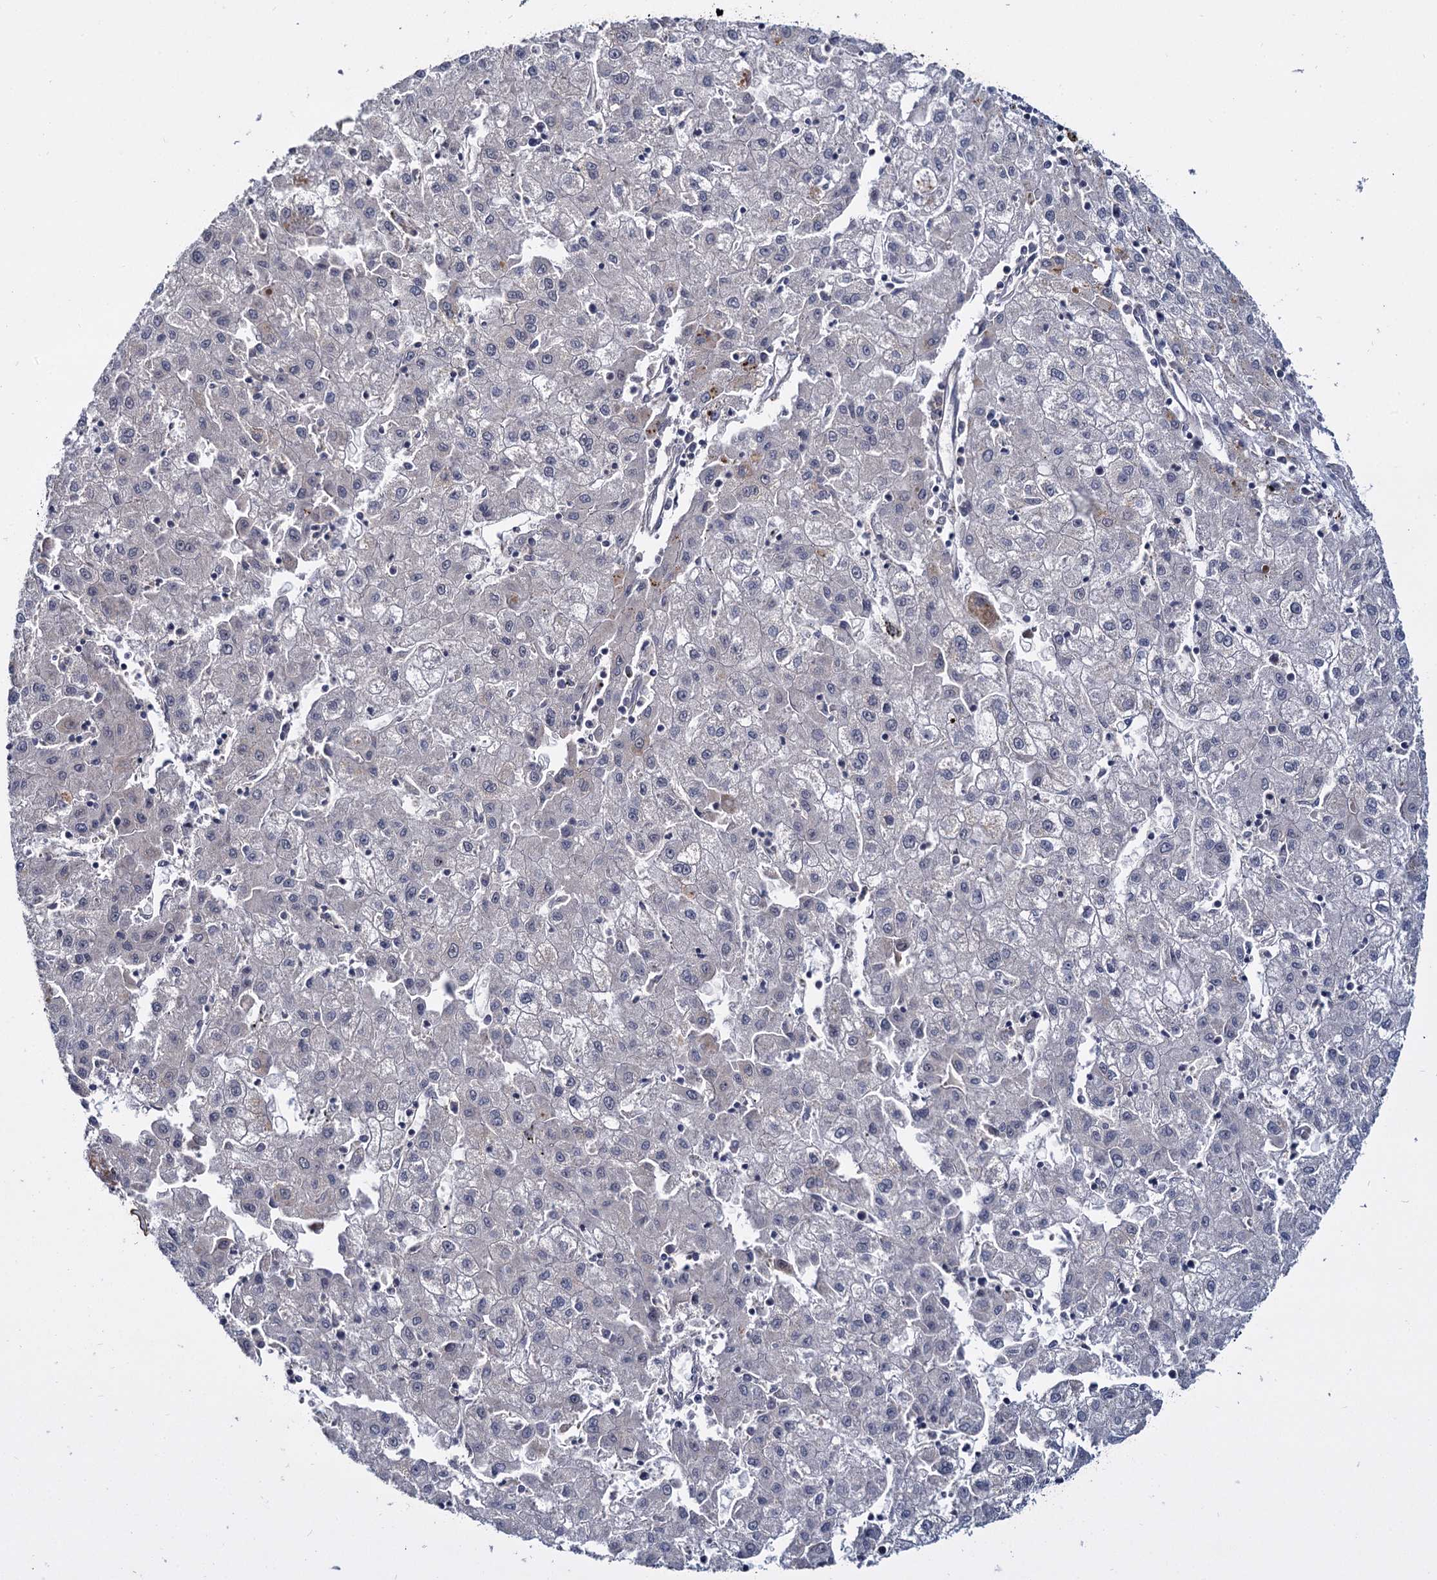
{"staining": {"intensity": "negative", "quantity": "none", "location": "none"}, "tissue": "liver cancer", "cell_type": "Tumor cells", "image_type": "cancer", "snomed": [{"axis": "morphology", "description": "Carcinoma, Hepatocellular, NOS"}, {"axis": "topography", "description": "Liver"}], "caption": "Tumor cells show no significant protein expression in hepatocellular carcinoma (liver).", "gene": "RPUSD4", "patient": {"sex": "male", "age": 72}}